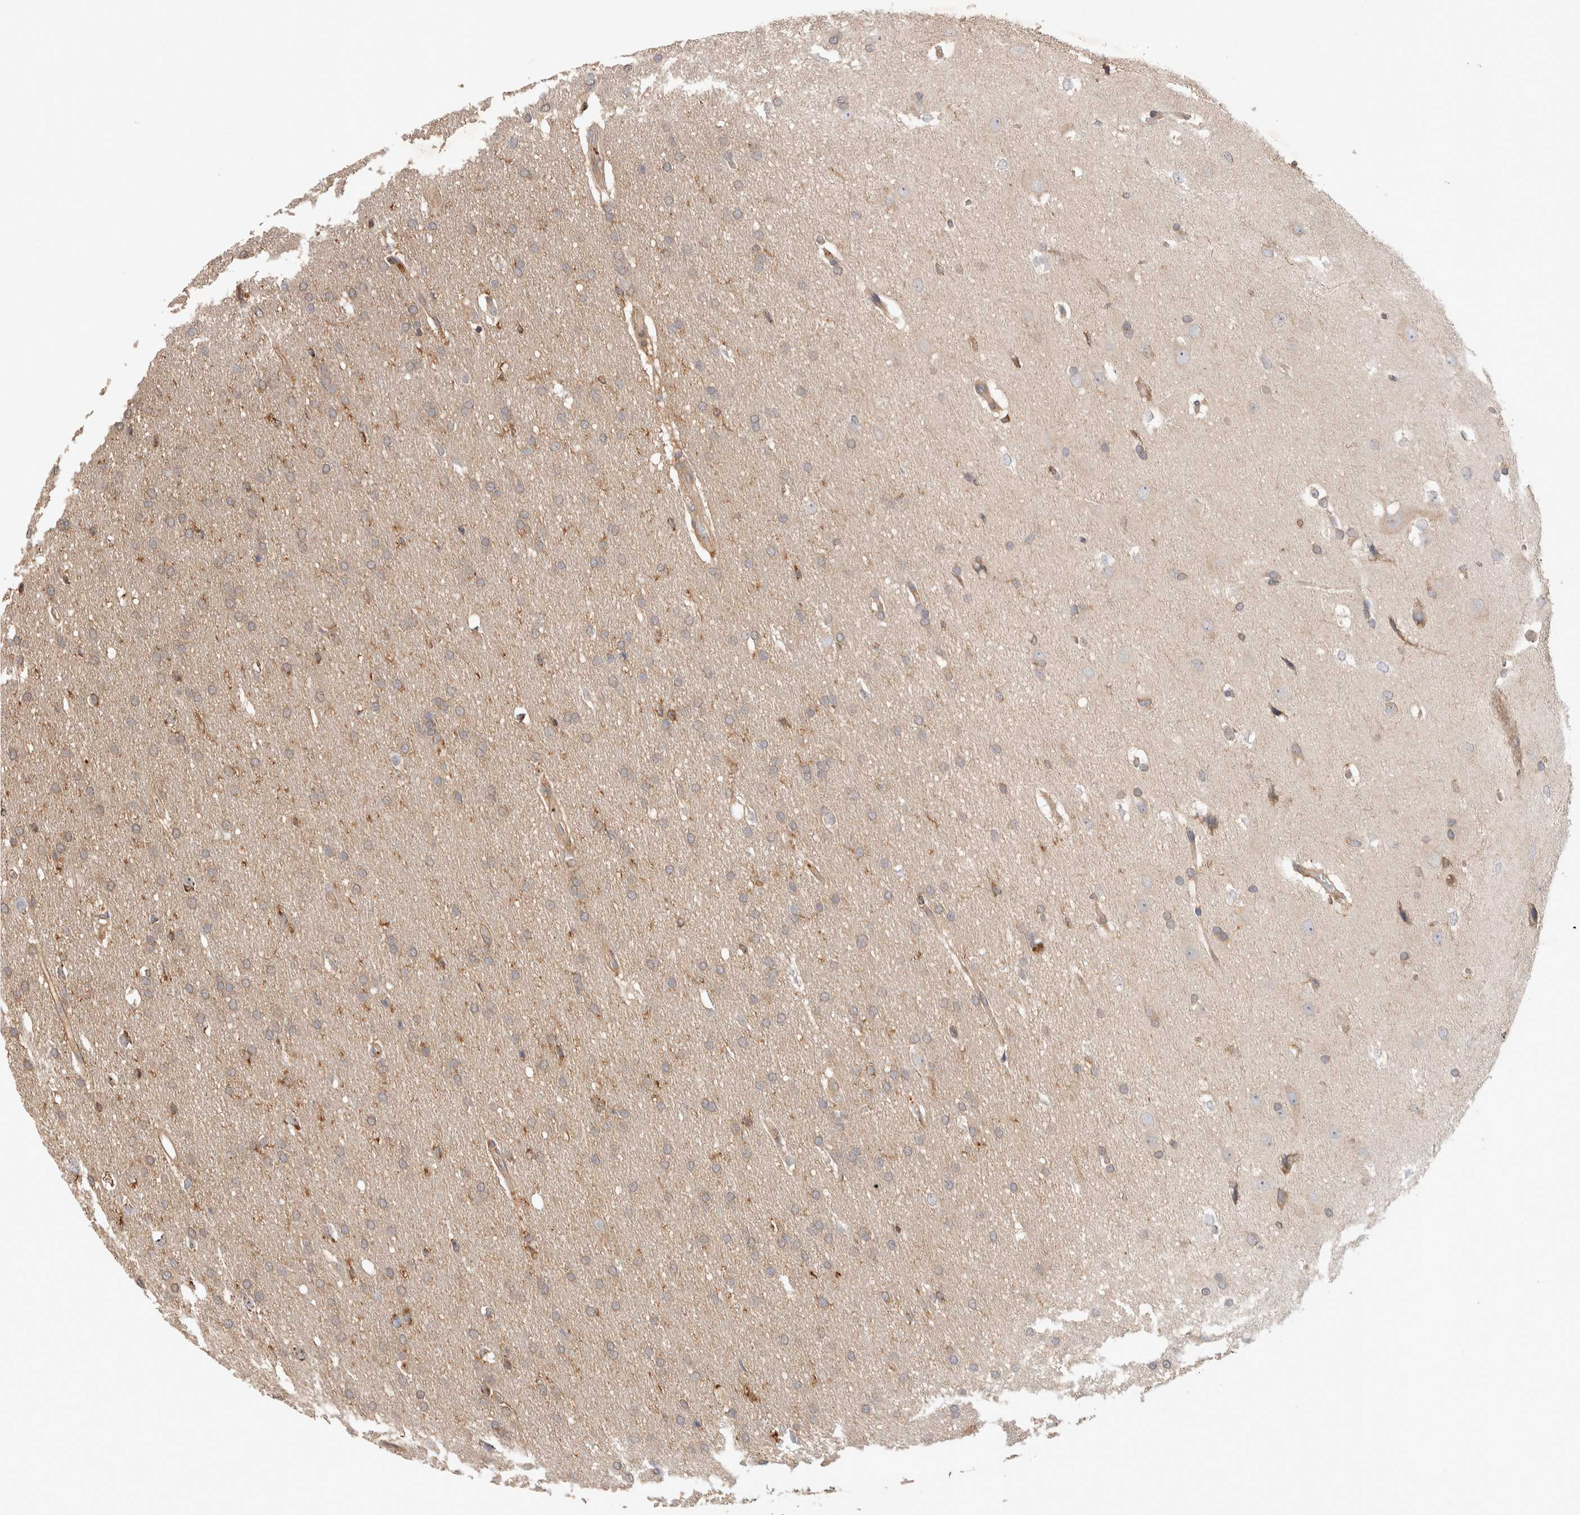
{"staining": {"intensity": "negative", "quantity": "none", "location": "none"}, "tissue": "glioma", "cell_type": "Tumor cells", "image_type": "cancer", "snomed": [{"axis": "morphology", "description": "Glioma, malignant, Low grade"}, {"axis": "topography", "description": "Brain"}], "caption": "There is no significant expression in tumor cells of glioma.", "gene": "DEPTOR", "patient": {"sex": "female", "age": 37}}